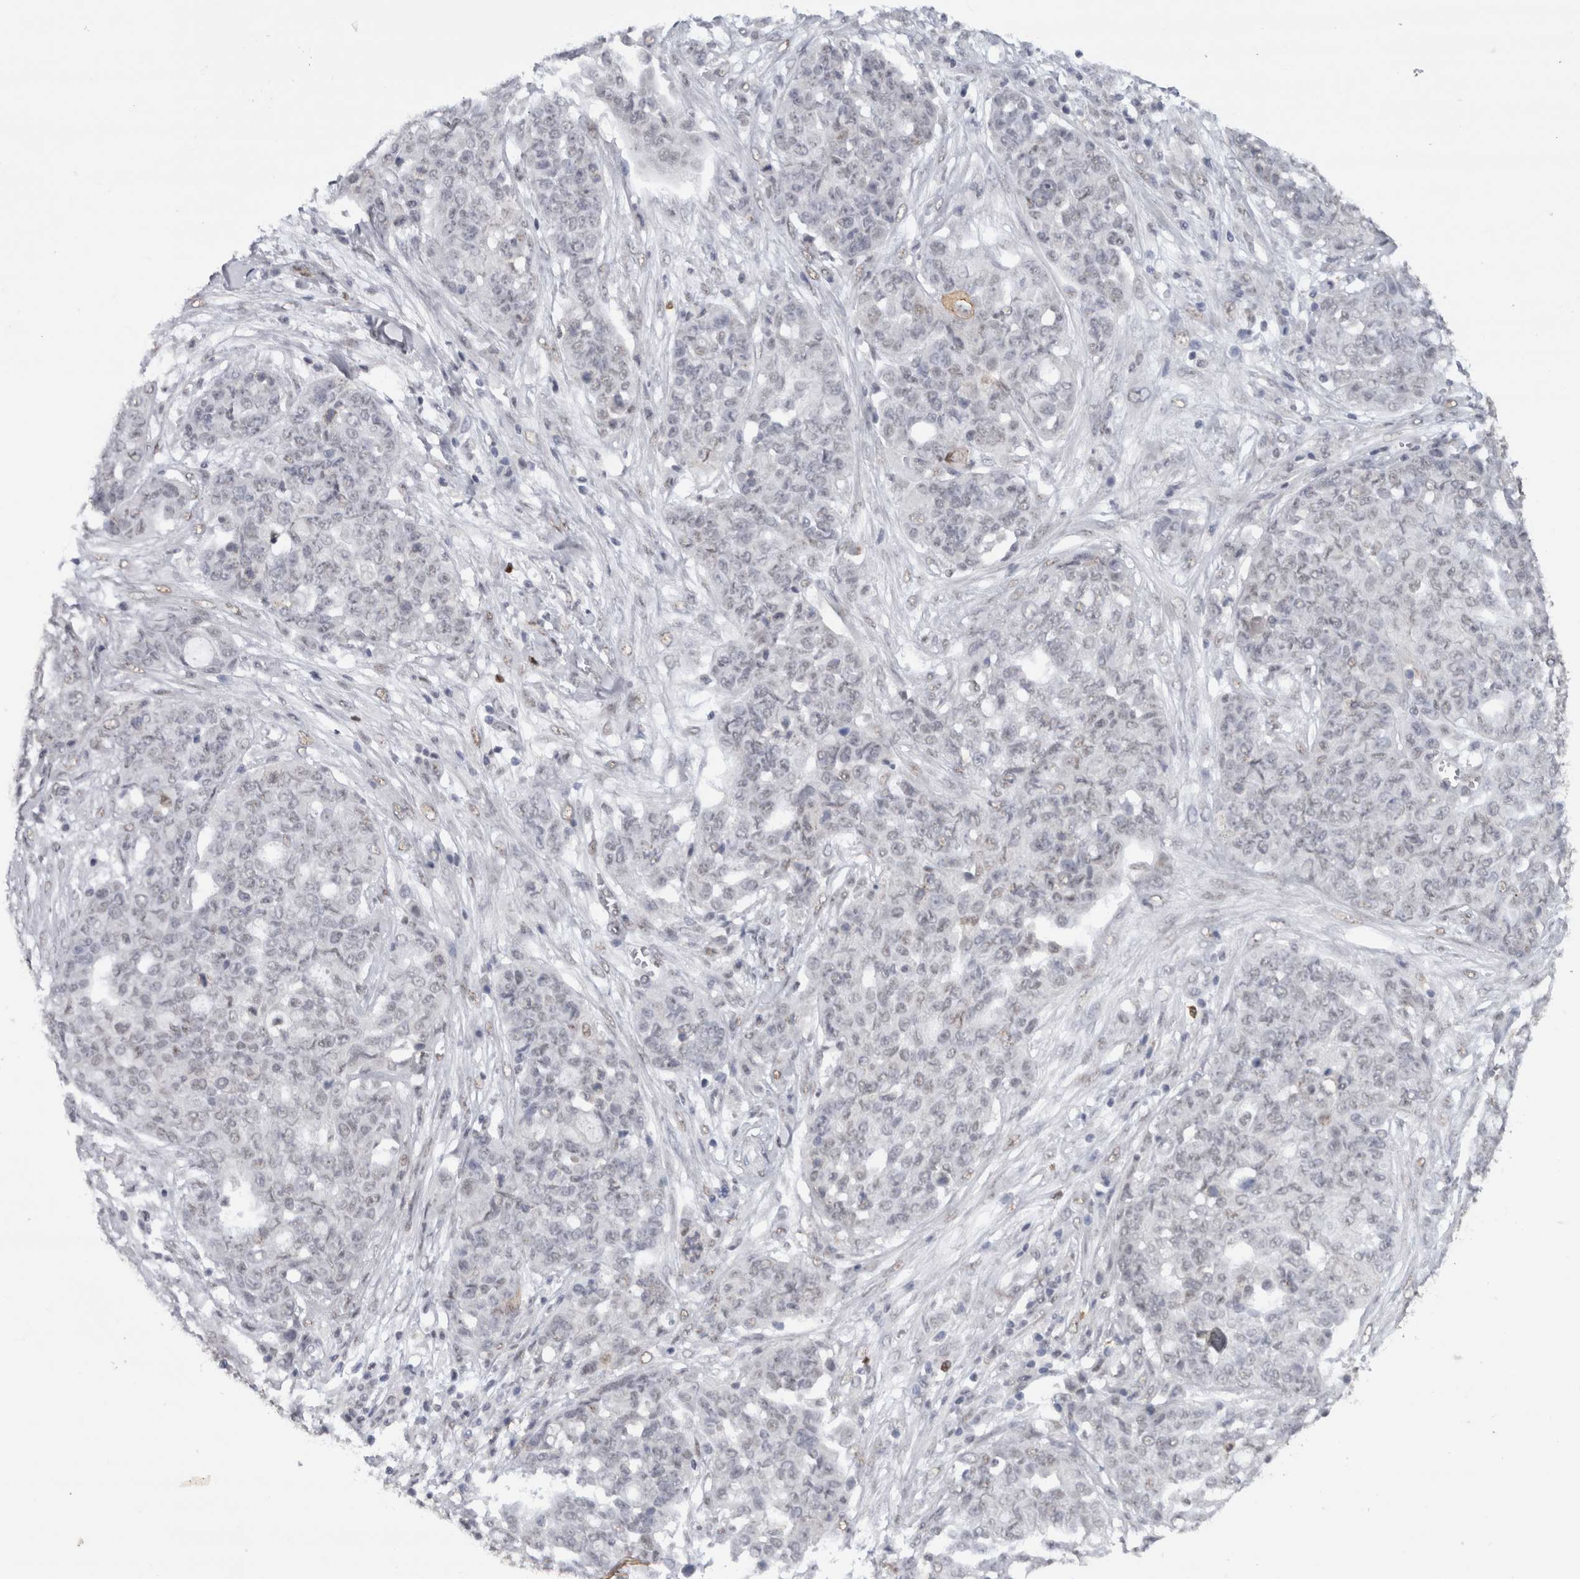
{"staining": {"intensity": "negative", "quantity": "none", "location": "none"}, "tissue": "ovarian cancer", "cell_type": "Tumor cells", "image_type": "cancer", "snomed": [{"axis": "morphology", "description": "Cystadenocarcinoma, serous, NOS"}, {"axis": "topography", "description": "Soft tissue"}, {"axis": "topography", "description": "Ovary"}], "caption": "An image of human ovarian cancer (serous cystadenocarcinoma) is negative for staining in tumor cells.", "gene": "RPS6KA2", "patient": {"sex": "female", "age": 57}}